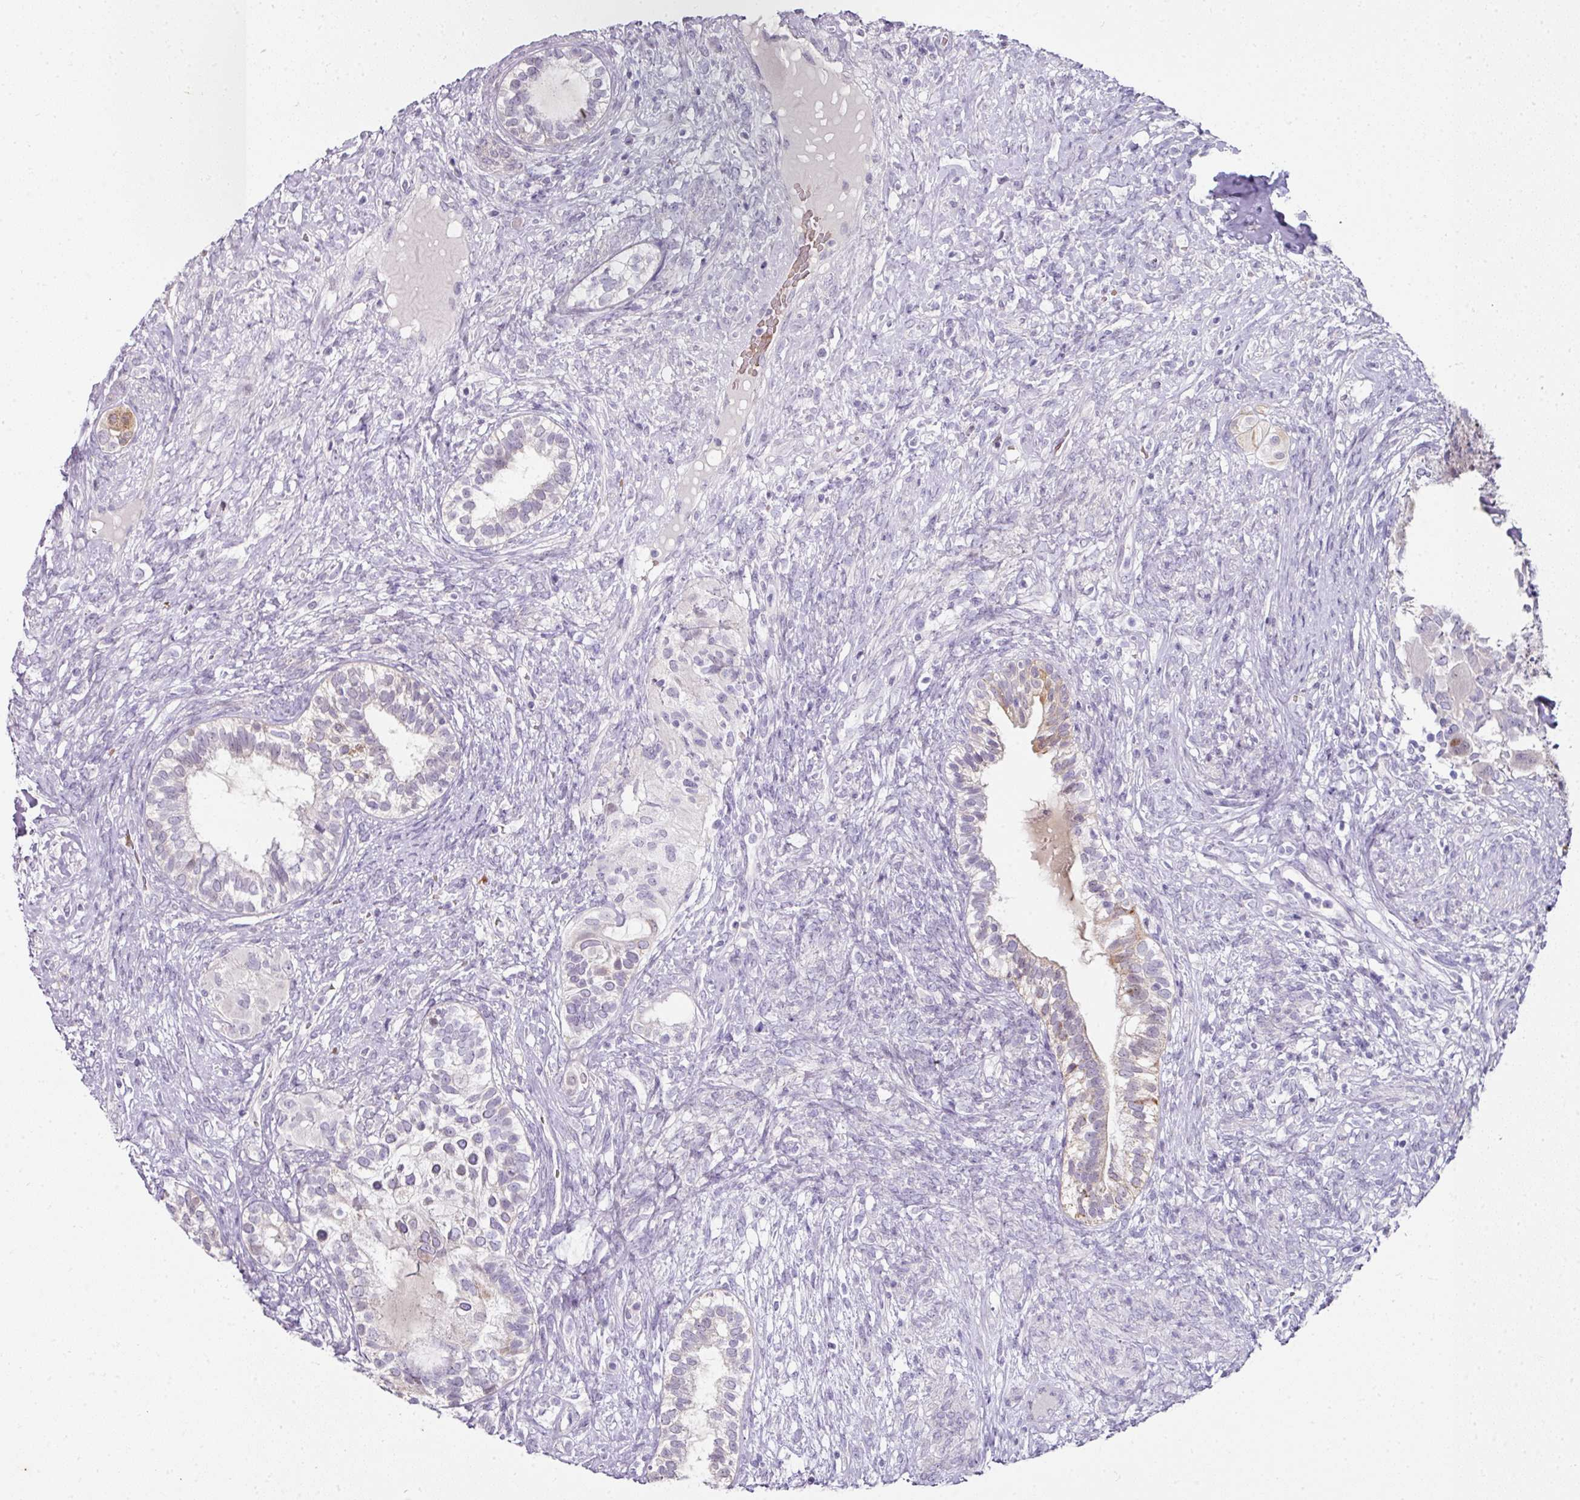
{"staining": {"intensity": "moderate", "quantity": "<25%", "location": "cytoplasmic/membranous"}, "tissue": "testis cancer", "cell_type": "Tumor cells", "image_type": "cancer", "snomed": [{"axis": "morphology", "description": "Seminoma, NOS"}, {"axis": "morphology", "description": "Carcinoma, Embryonal, NOS"}, {"axis": "topography", "description": "Testis"}], "caption": "This image displays testis cancer (seminoma) stained with IHC to label a protein in brown. The cytoplasmic/membranous of tumor cells show moderate positivity for the protein. Nuclei are counter-stained blue.", "gene": "ANKRD18A", "patient": {"sex": "male", "age": 41}}